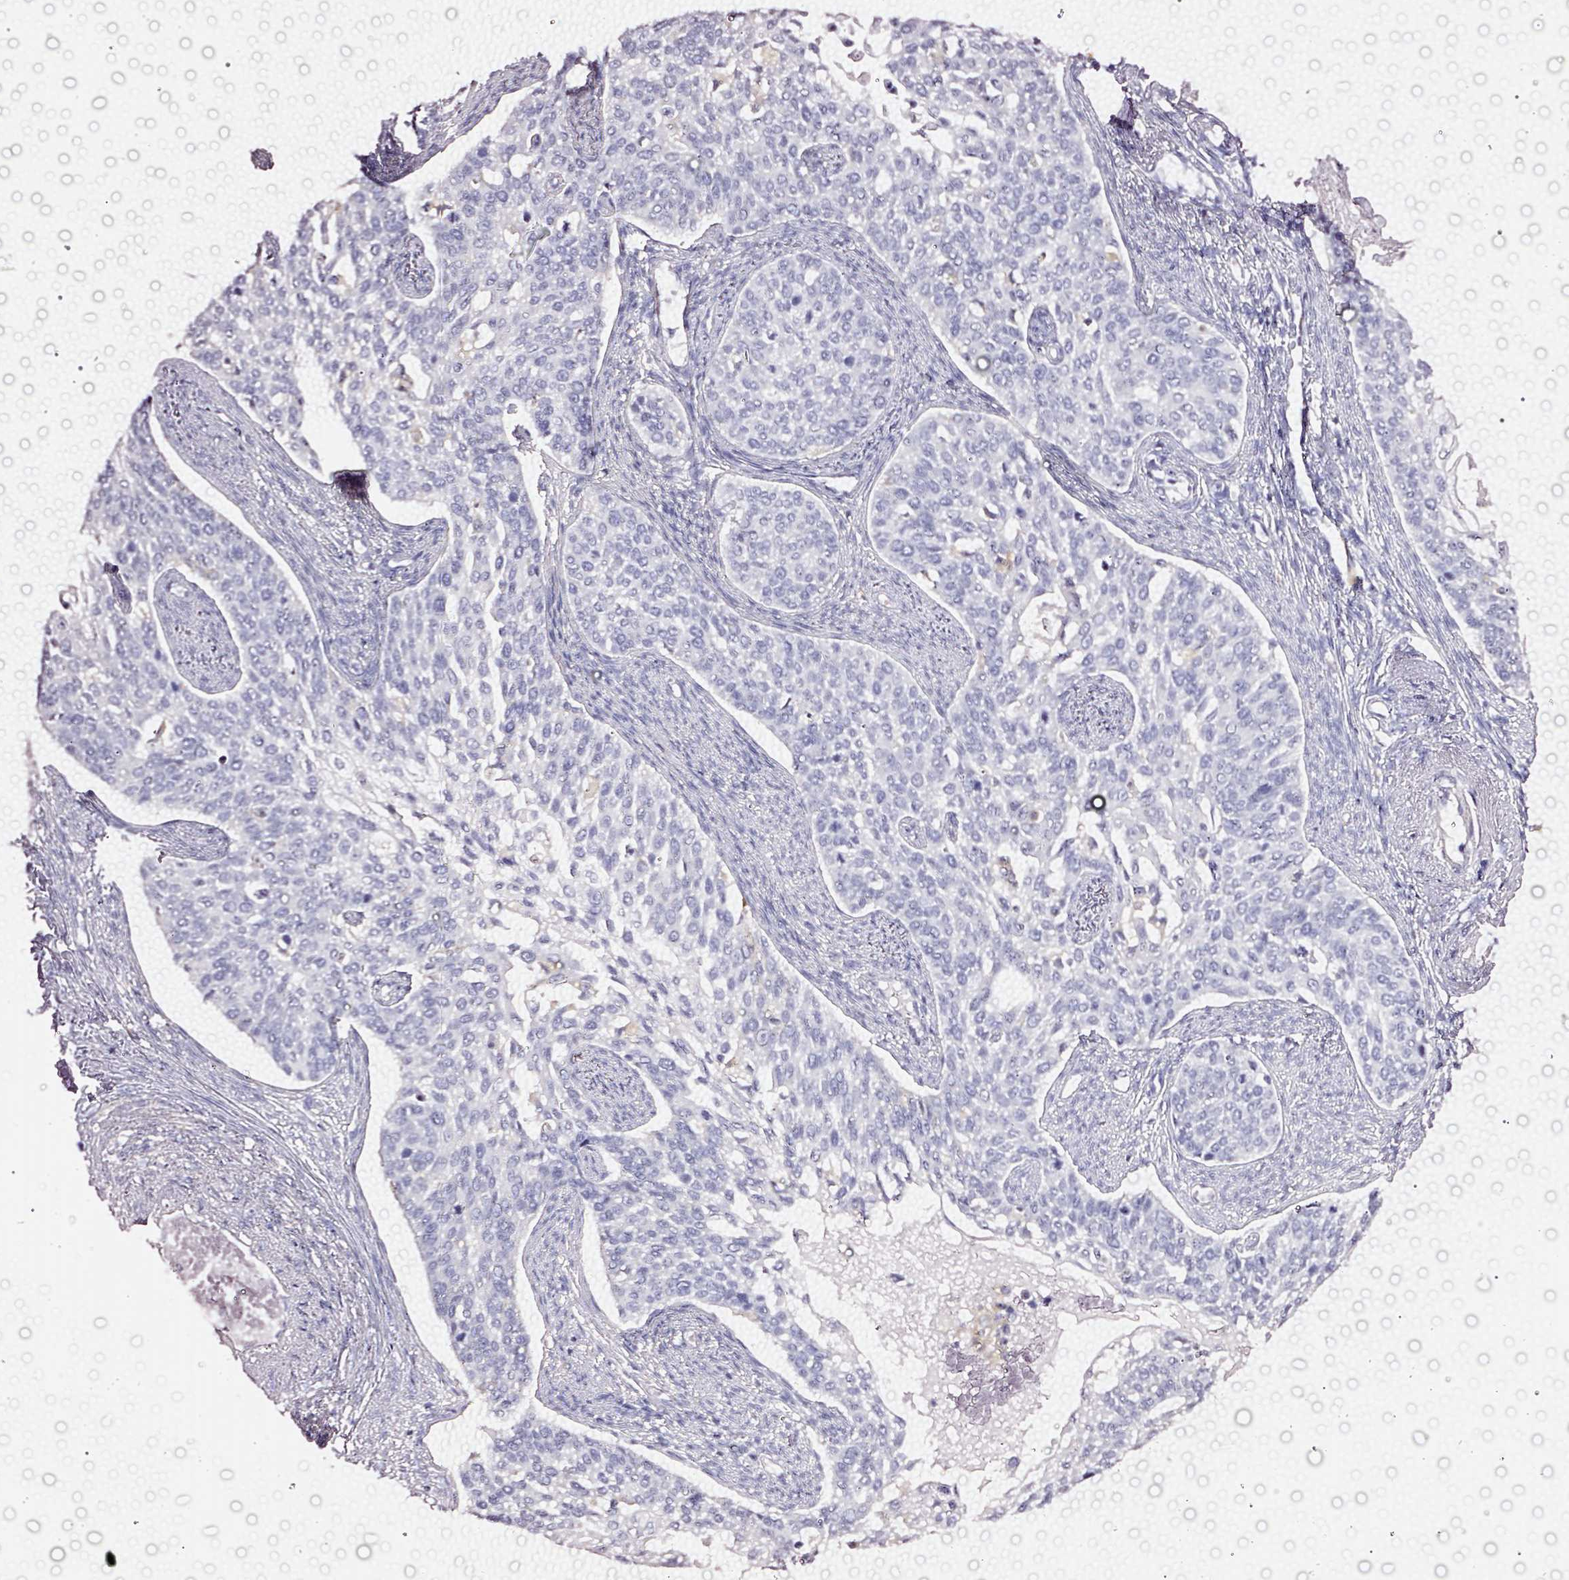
{"staining": {"intensity": "negative", "quantity": "none", "location": "none"}, "tissue": "cervical cancer", "cell_type": "Tumor cells", "image_type": "cancer", "snomed": [{"axis": "morphology", "description": "Squamous cell carcinoma, NOS"}, {"axis": "topography", "description": "Cervix"}], "caption": "High power microscopy histopathology image of an IHC micrograph of cervical cancer, revealing no significant staining in tumor cells. (DAB immunohistochemistry (IHC) with hematoxylin counter stain).", "gene": "CYB561A3", "patient": {"sex": "female", "age": 44}}